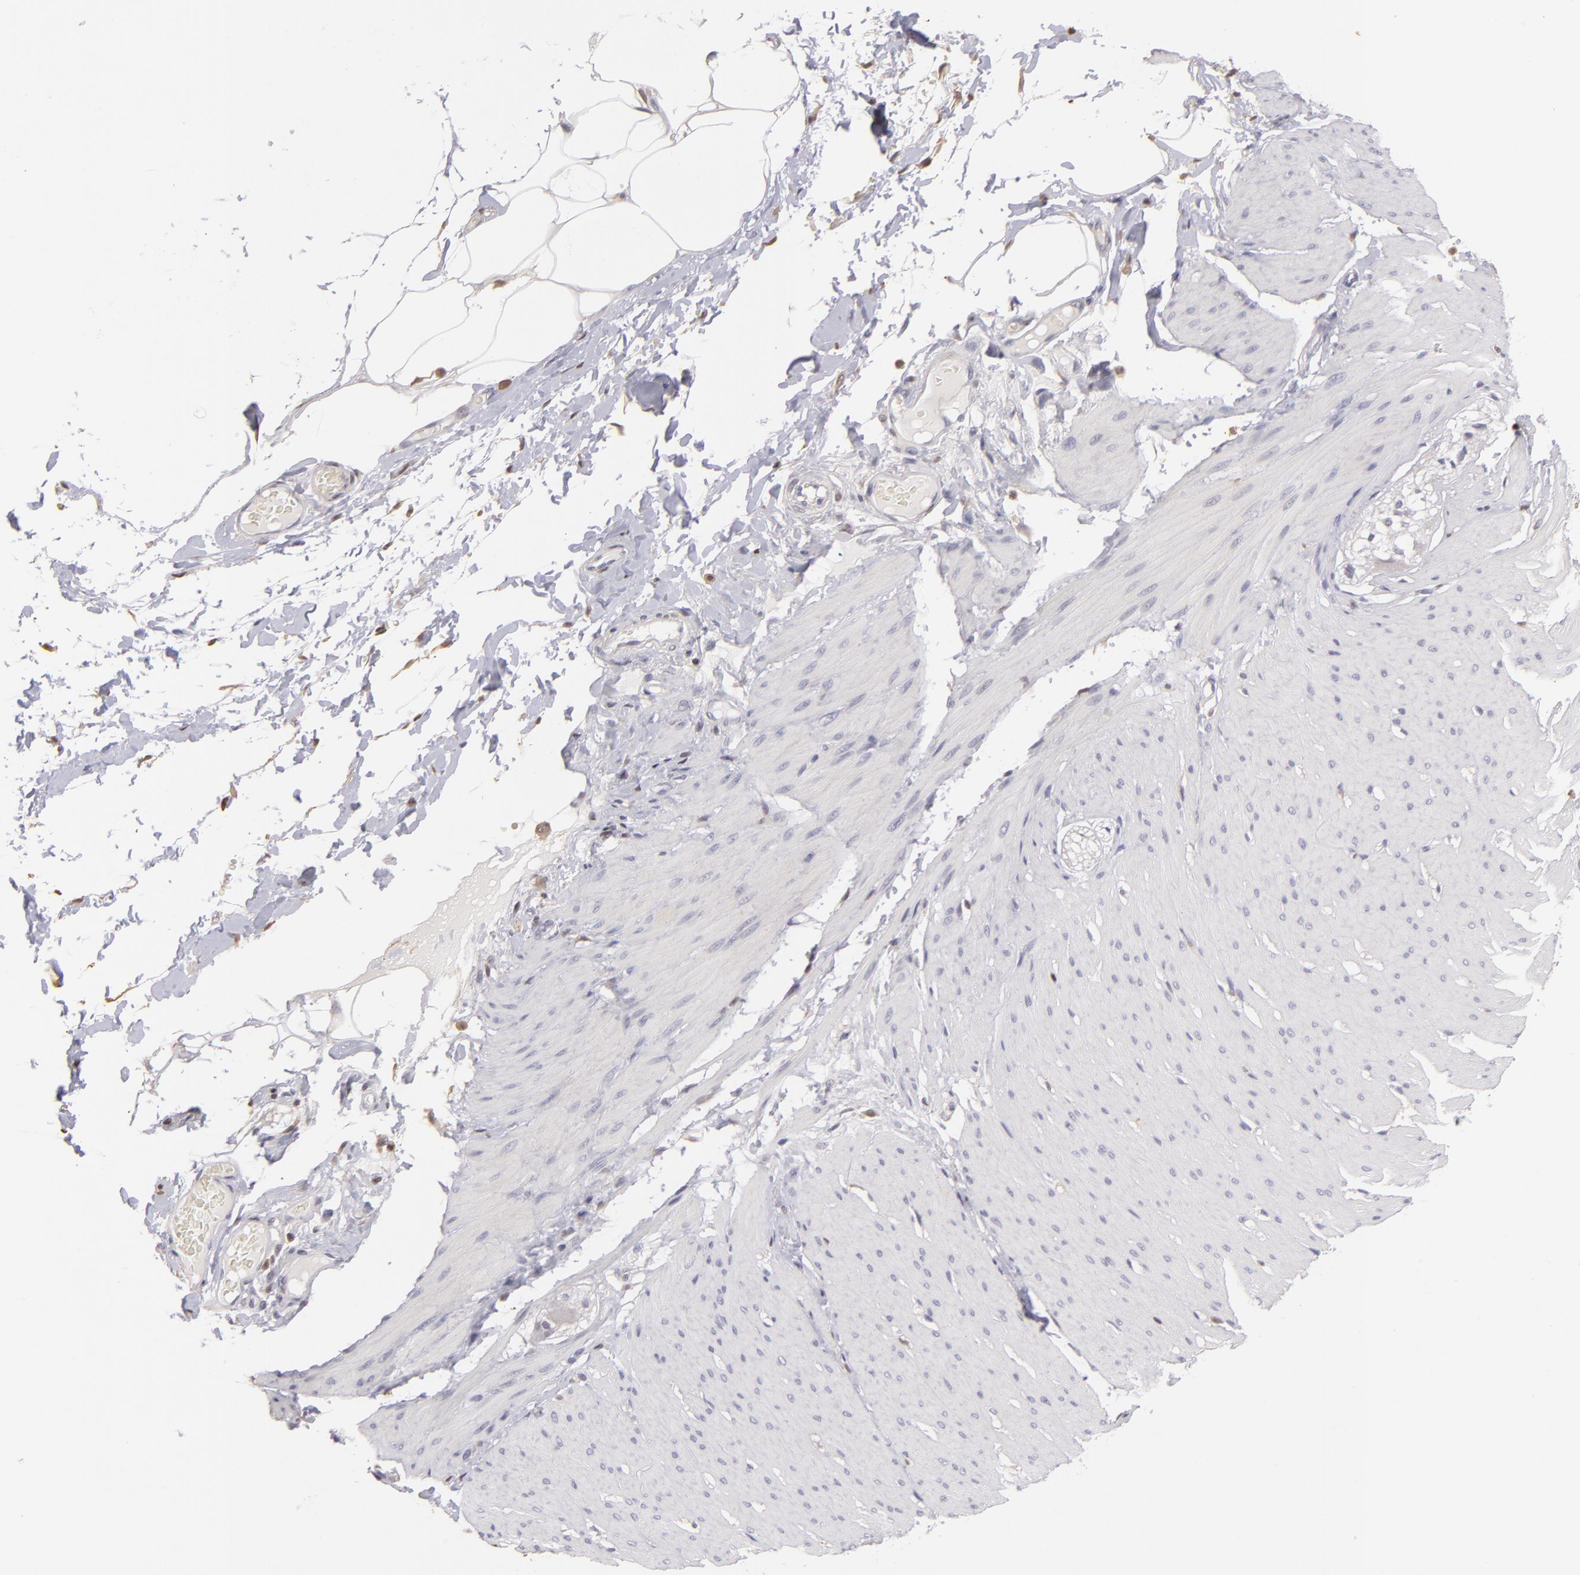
{"staining": {"intensity": "negative", "quantity": "none", "location": "none"}, "tissue": "smooth muscle", "cell_type": "Smooth muscle cells", "image_type": "normal", "snomed": [{"axis": "morphology", "description": "Normal tissue, NOS"}, {"axis": "topography", "description": "Smooth muscle"}, {"axis": "topography", "description": "Colon"}], "caption": "This is a image of IHC staining of benign smooth muscle, which shows no positivity in smooth muscle cells. The staining is performed using DAB (3,3'-diaminobenzidine) brown chromogen with nuclei counter-stained in using hematoxylin.", "gene": "S100A2", "patient": {"sex": "male", "age": 67}}